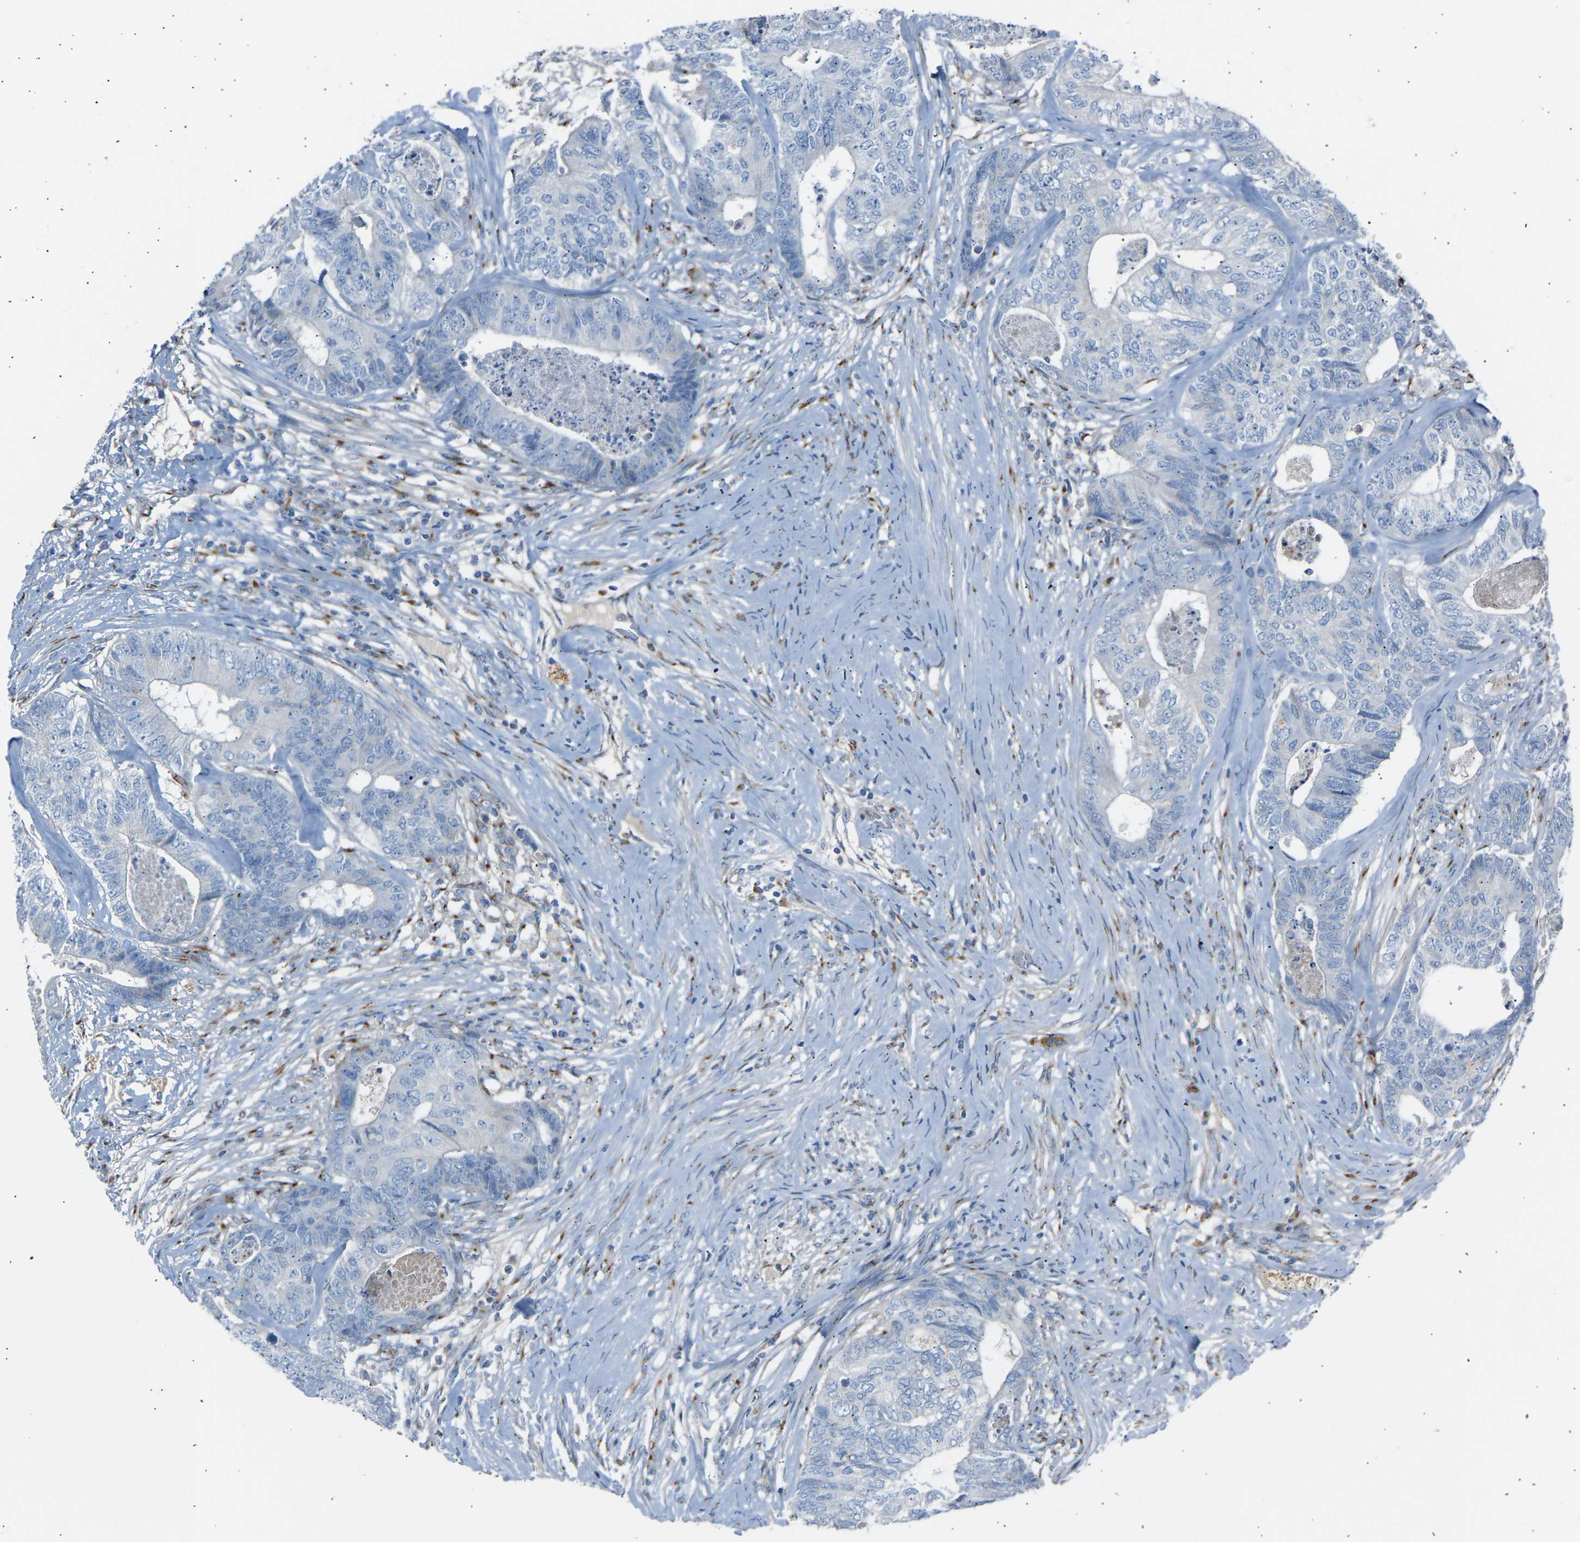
{"staining": {"intensity": "moderate", "quantity": "<25%", "location": "cytoplasmic/membranous"}, "tissue": "colorectal cancer", "cell_type": "Tumor cells", "image_type": "cancer", "snomed": [{"axis": "morphology", "description": "Adenocarcinoma, NOS"}, {"axis": "topography", "description": "Colon"}], "caption": "DAB immunohistochemical staining of colorectal cancer (adenocarcinoma) exhibits moderate cytoplasmic/membranous protein expression in approximately <25% of tumor cells.", "gene": "CYREN", "patient": {"sex": "female", "age": 67}}